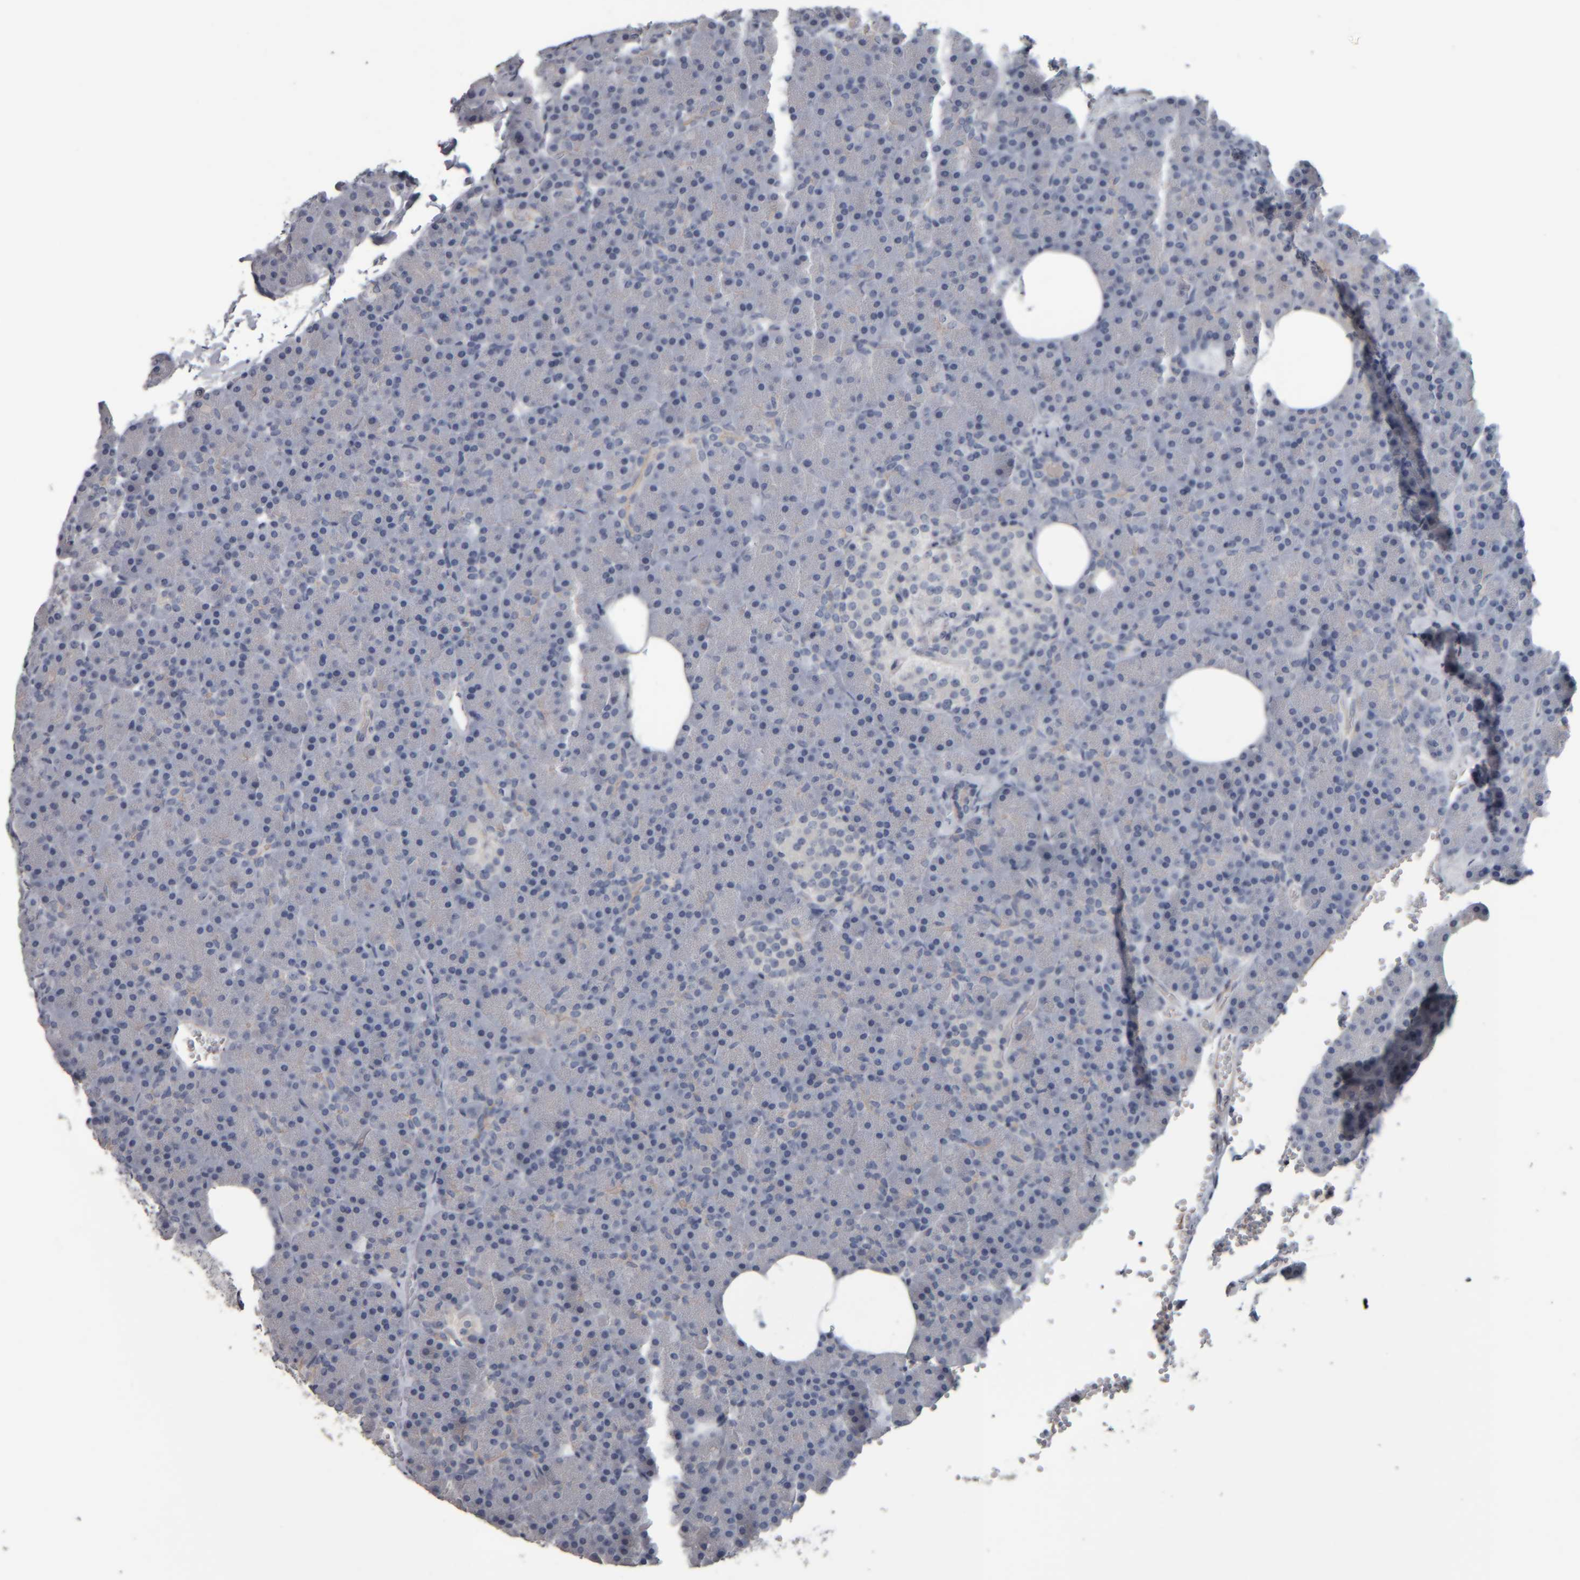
{"staining": {"intensity": "negative", "quantity": "none", "location": "none"}, "tissue": "pancreas", "cell_type": "Exocrine glandular cells", "image_type": "normal", "snomed": [{"axis": "morphology", "description": "Normal tissue, NOS"}, {"axis": "morphology", "description": "Carcinoid, malignant, NOS"}, {"axis": "topography", "description": "Pancreas"}], "caption": "Photomicrograph shows no protein positivity in exocrine glandular cells of normal pancreas.", "gene": "CAVIN4", "patient": {"sex": "female", "age": 35}}